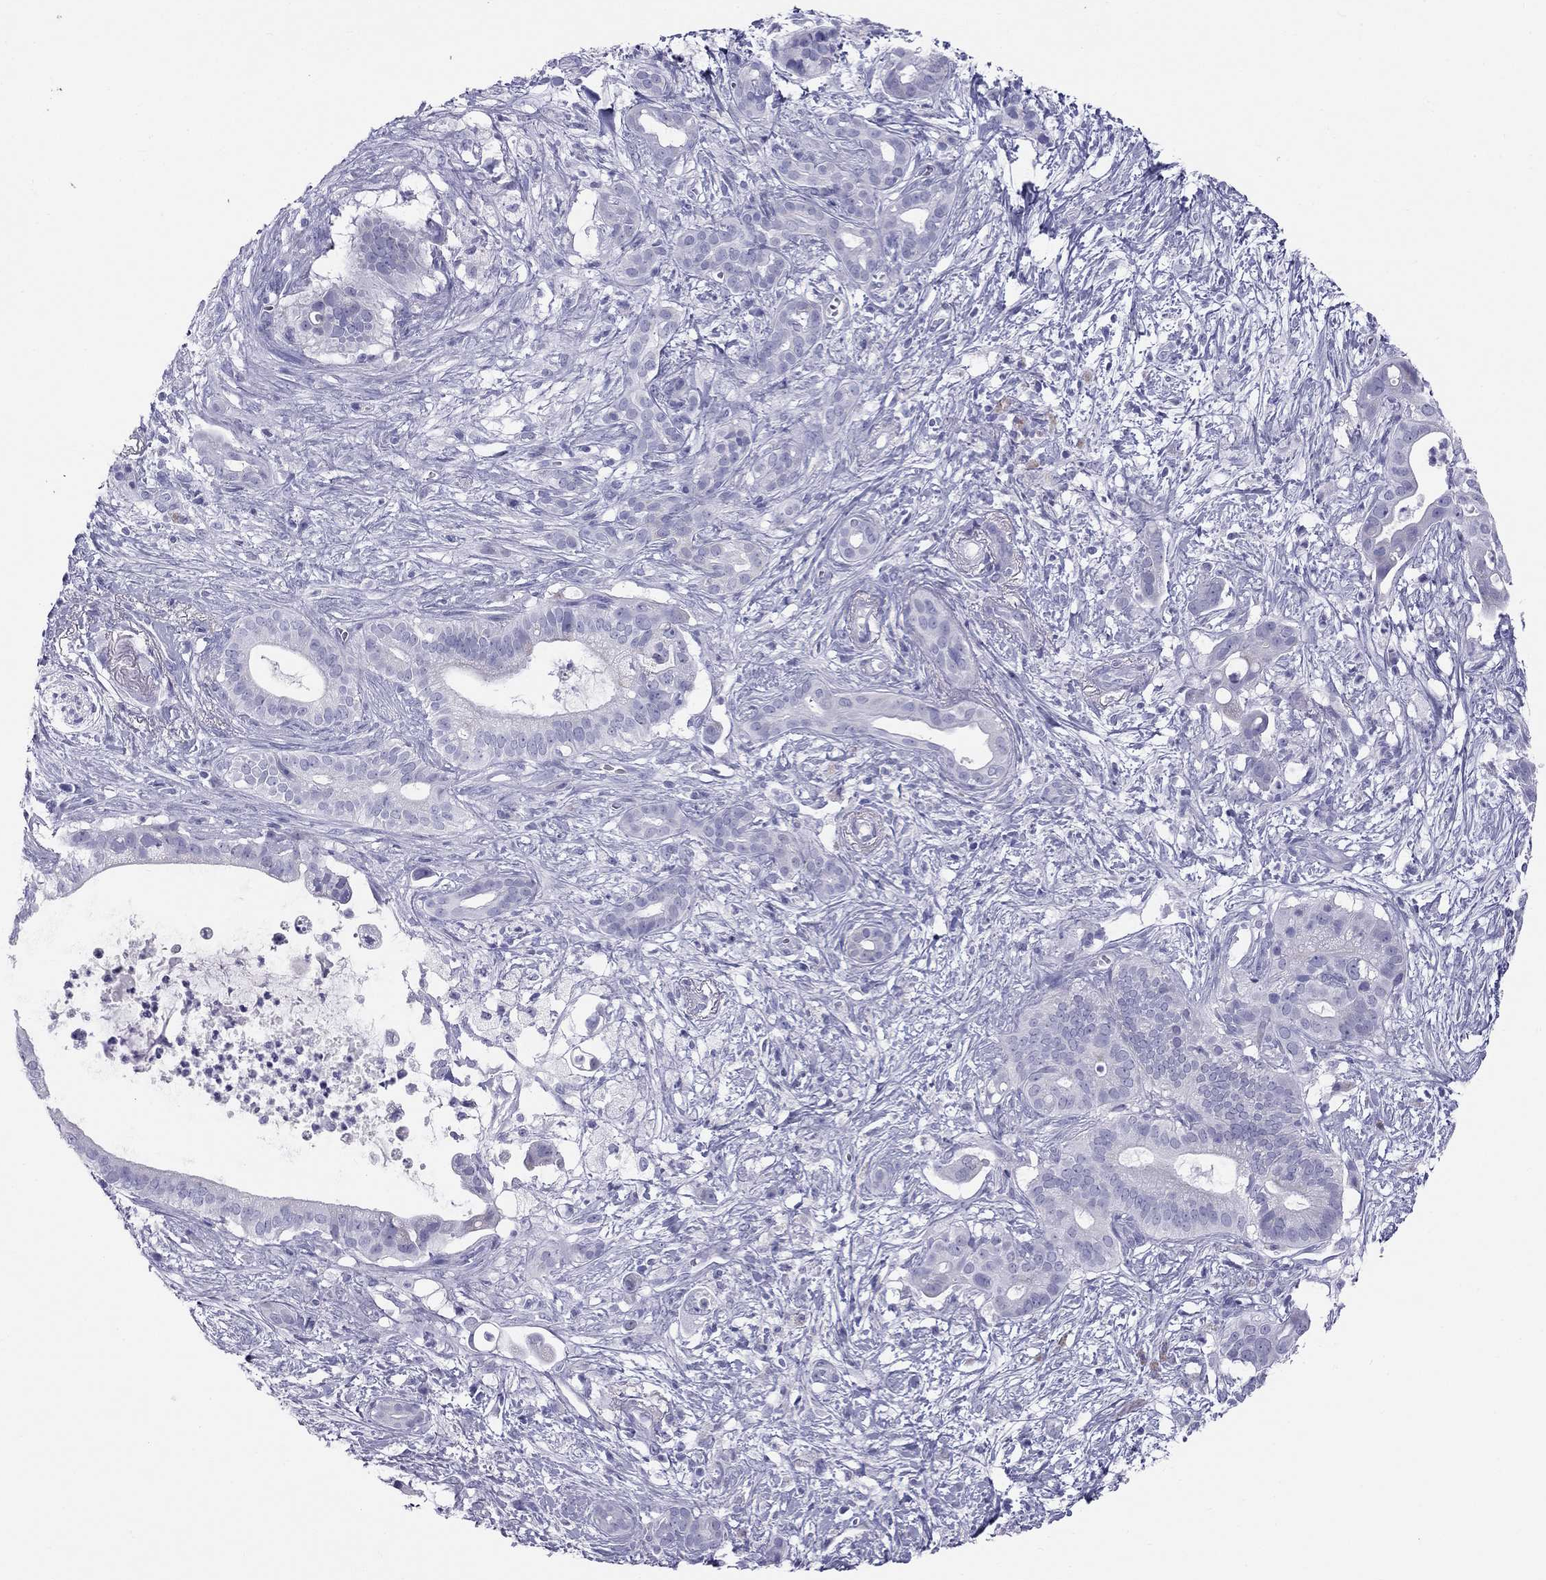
{"staining": {"intensity": "negative", "quantity": "none", "location": "none"}, "tissue": "pancreatic cancer", "cell_type": "Tumor cells", "image_type": "cancer", "snomed": [{"axis": "morphology", "description": "Adenocarcinoma, NOS"}, {"axis": "topography", "description": "Pancreas"}], "caption": "Image shows no protein positivity in tumor cells of pancreatic cancer tissue. Nuclei are stained in blue.", "gene": "TRPM3", "patient": {"sex": "male", "age": 61}}